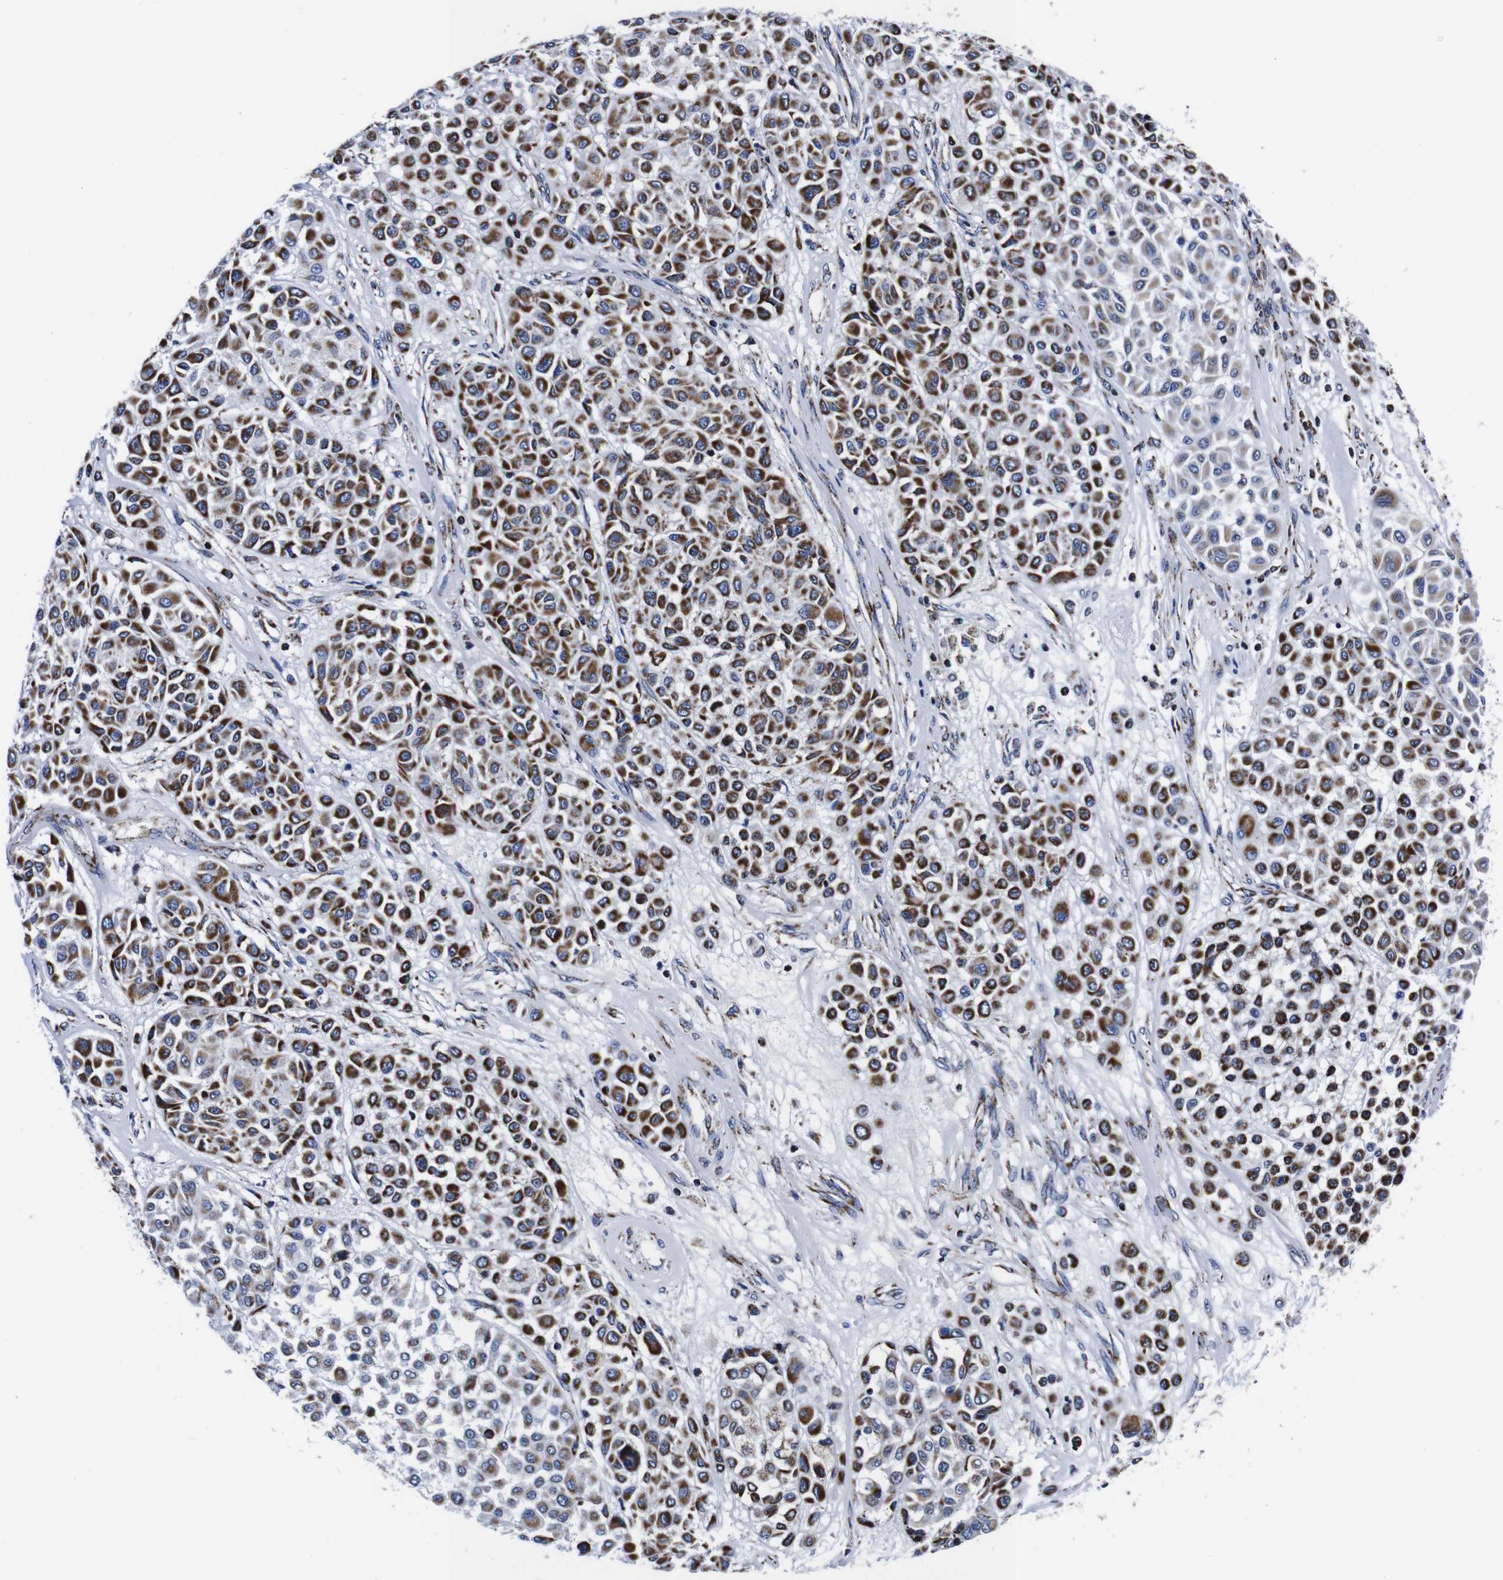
{"staining": {"intensity": "moderate", "quantity": ">75%", "location": "cytoplasmic/membranous"}, "tissue": "melanoma", "cell_type": "Tumor cells", "image_type": "cancer", "snomed": [{"axis": "morphology", "description": "Malignant melanoma, Metastatic site"}, {"axis": "topography", "description": "Soft tissue"}], "caption": "A brown stain shows moderate cytoplasmic/membranous expression of a protein in melanoma tumor cells.", "gene": "FKBP9", "patient": {"sex": "male", "age": 41}}